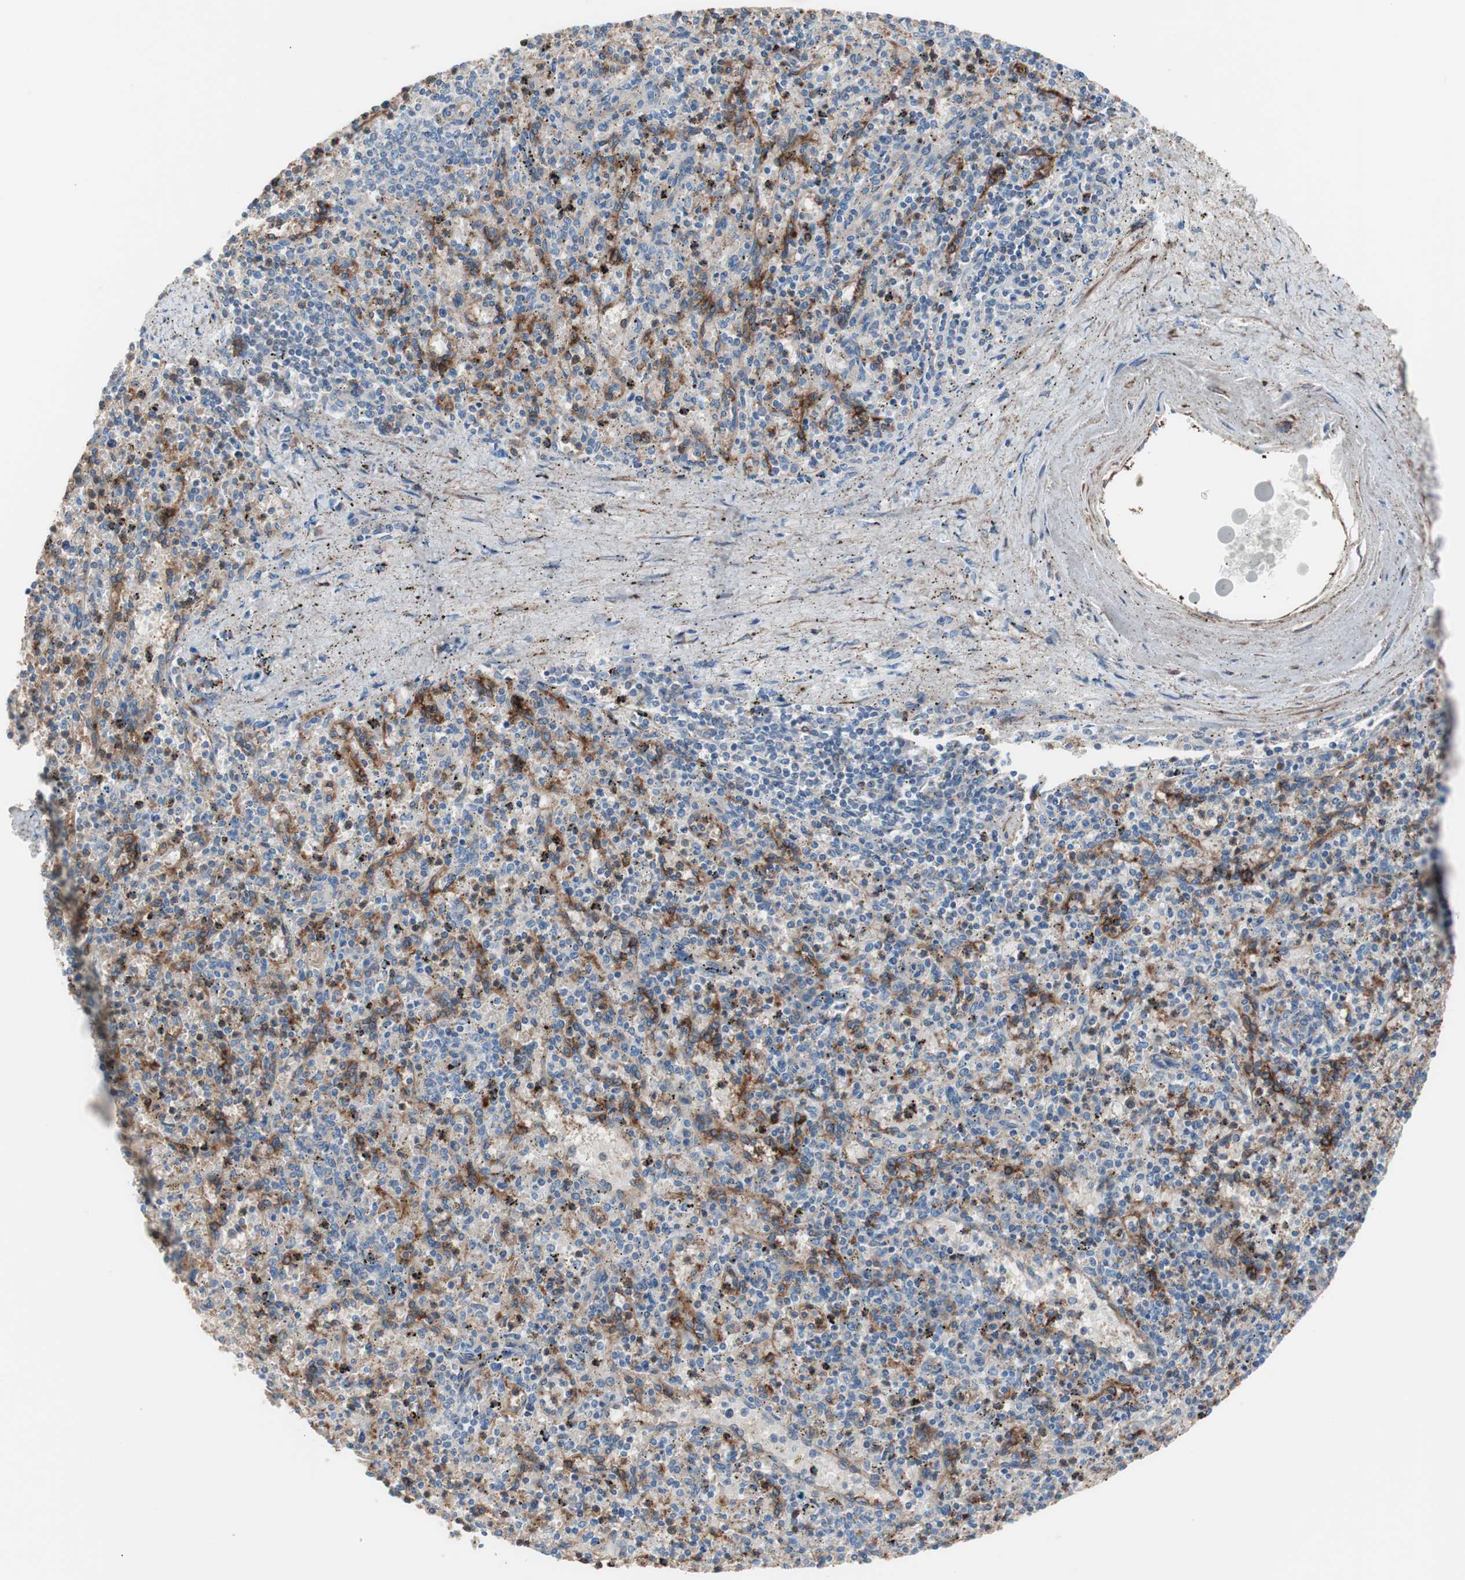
{"staining": {"intensity": "moderate", "quantity": "<25%", "location": "cytoplasmic/membranous"}, "tissue": "spleen", "cell_type": "Cells in red pulp", "image_type": "normal", "snomed": [{"axis": "morphology", "description": "Normal tissue, NOS"}, {"axis": "topography", "description": "Spleen"}], "caption": "This photomicrograph shows immunohistochemistry staining of unremarkable human spleen, with low moderate cytoplasmic/membranous expression in approximately <25% of cells in red pulp.", "gene": "GPR160", "patient": {"sex": "male", "age": 72}}